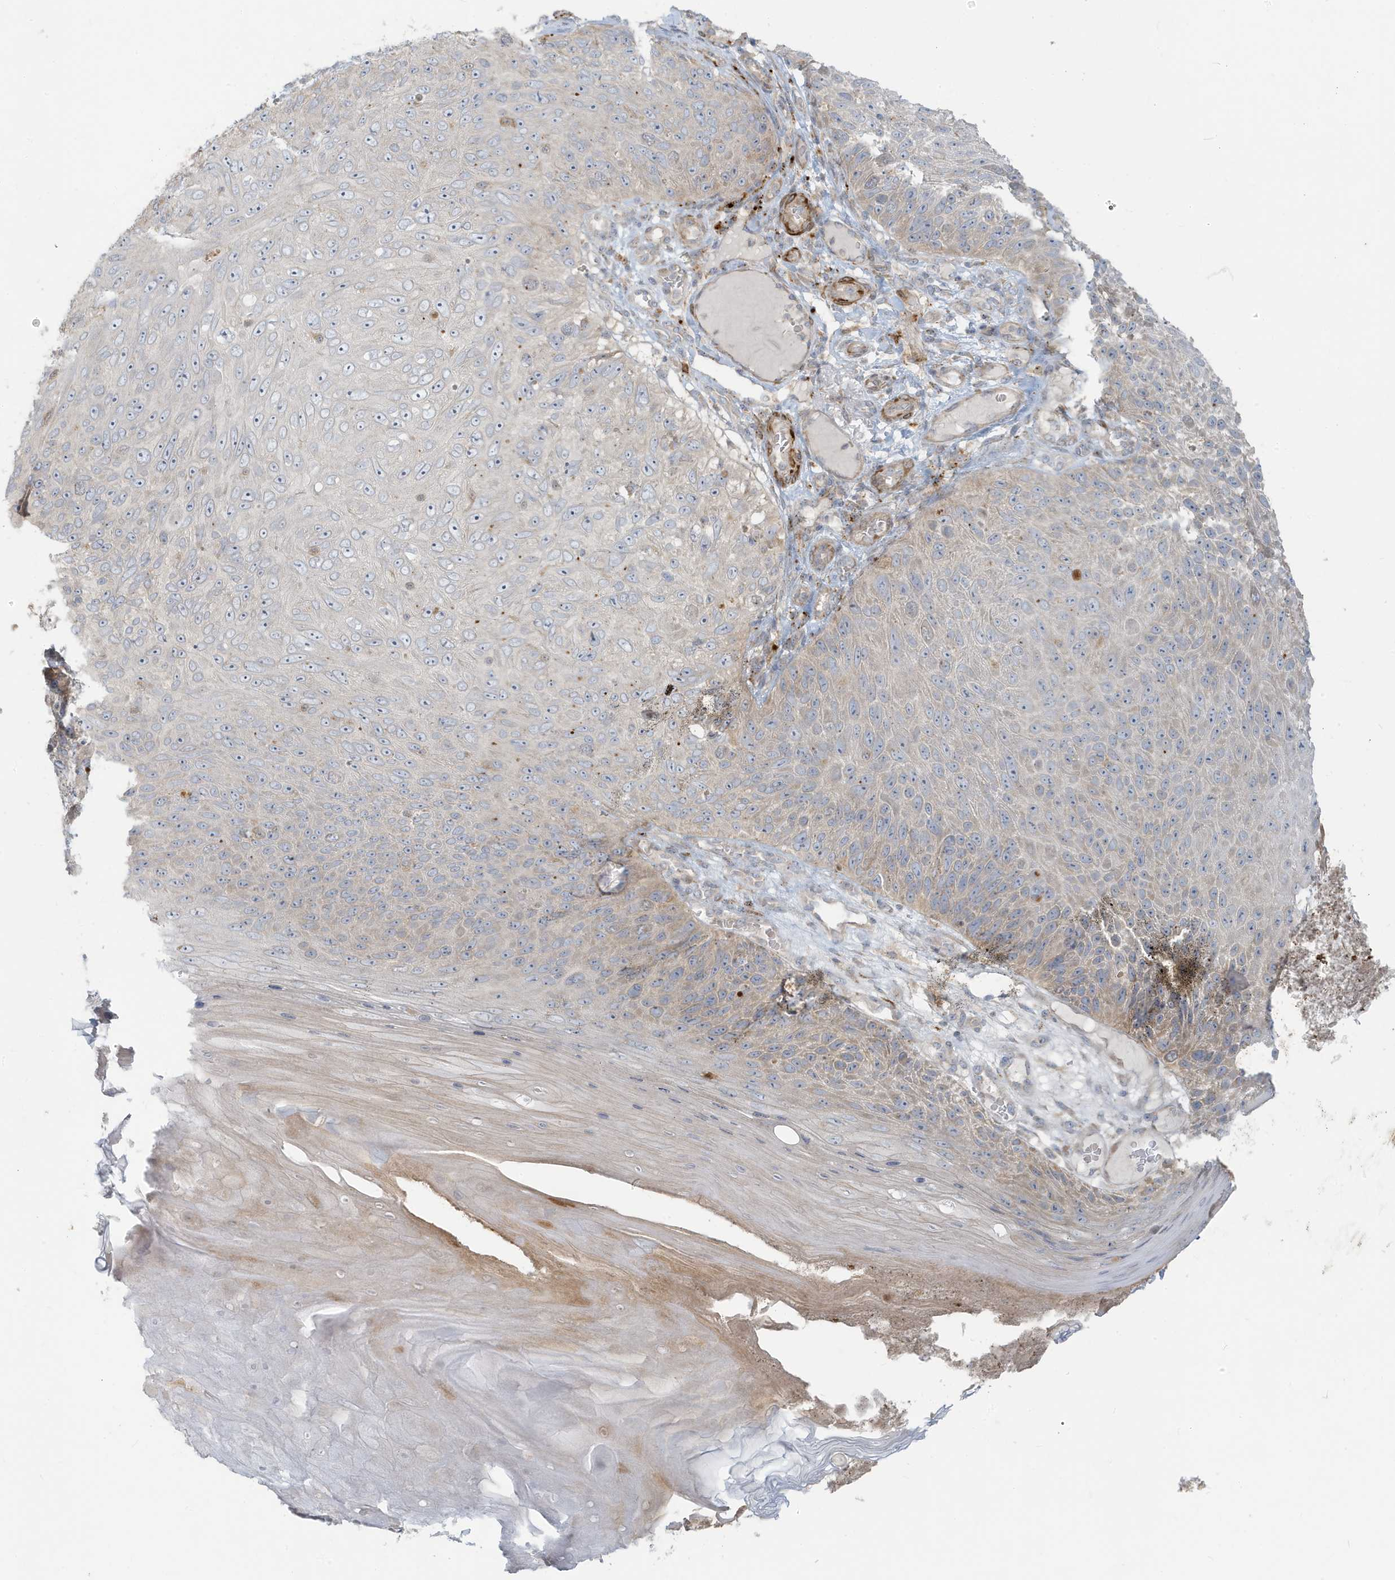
{"staining": {"intensity": "negative", "quantity": "none", "location": "none"}, "tissue": "skin cancer", "cell_type": "Tumor cells", "image_type": "cancer", "snomed": [{"axis": "morphology", "description": "Squamous cell carcinoma, NOS"}, {"axis": "topography", "description": "Skin"}], "caption": "Immunohistochemistry of skin squamous cell carcinoma exhibits no staining in tumor cells.", "gene": "MCOLN1", "patient": {"sex": "female", "age": 88}}